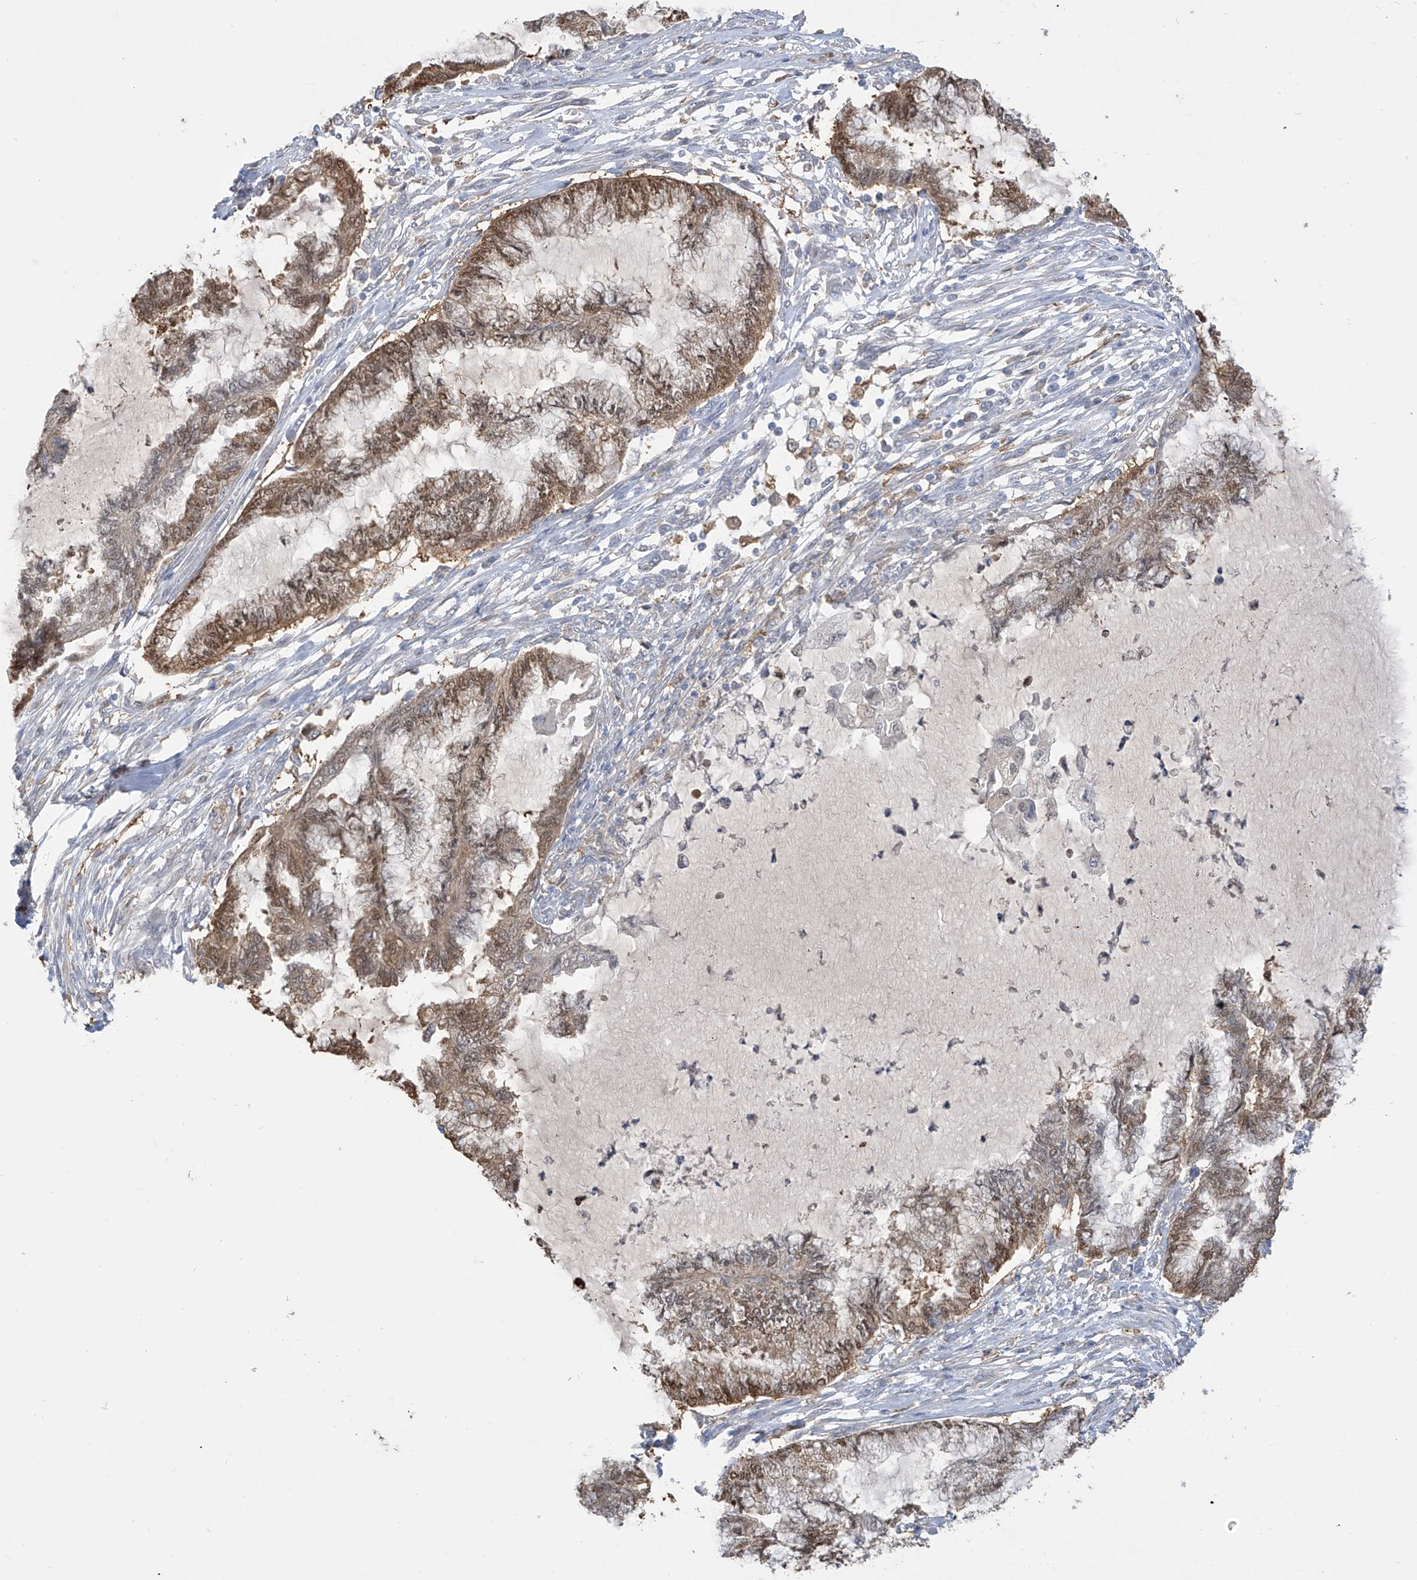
{"staining": {"intensity": "moderate", "quantity": ">75%", "location": "cytoplasmic/membranous,nuclear"}, "tissue": "endometrial cancer", "cell_type": "Tumor cells", "image_type": "cancer", "snomed": [{"axis": "morphology", "description": "Adenocarcinoma, NOS"}, {"axis": "topography", "description": "Endometrium"}], "caption": "Moderate cytoplasmic/membranous and nuclear protein staining is identified in about >75% of tumor cells in adenocarcinoma (endometrial).", "gene": "IDH1", "patient": {"sex": "female", "age": 86}}